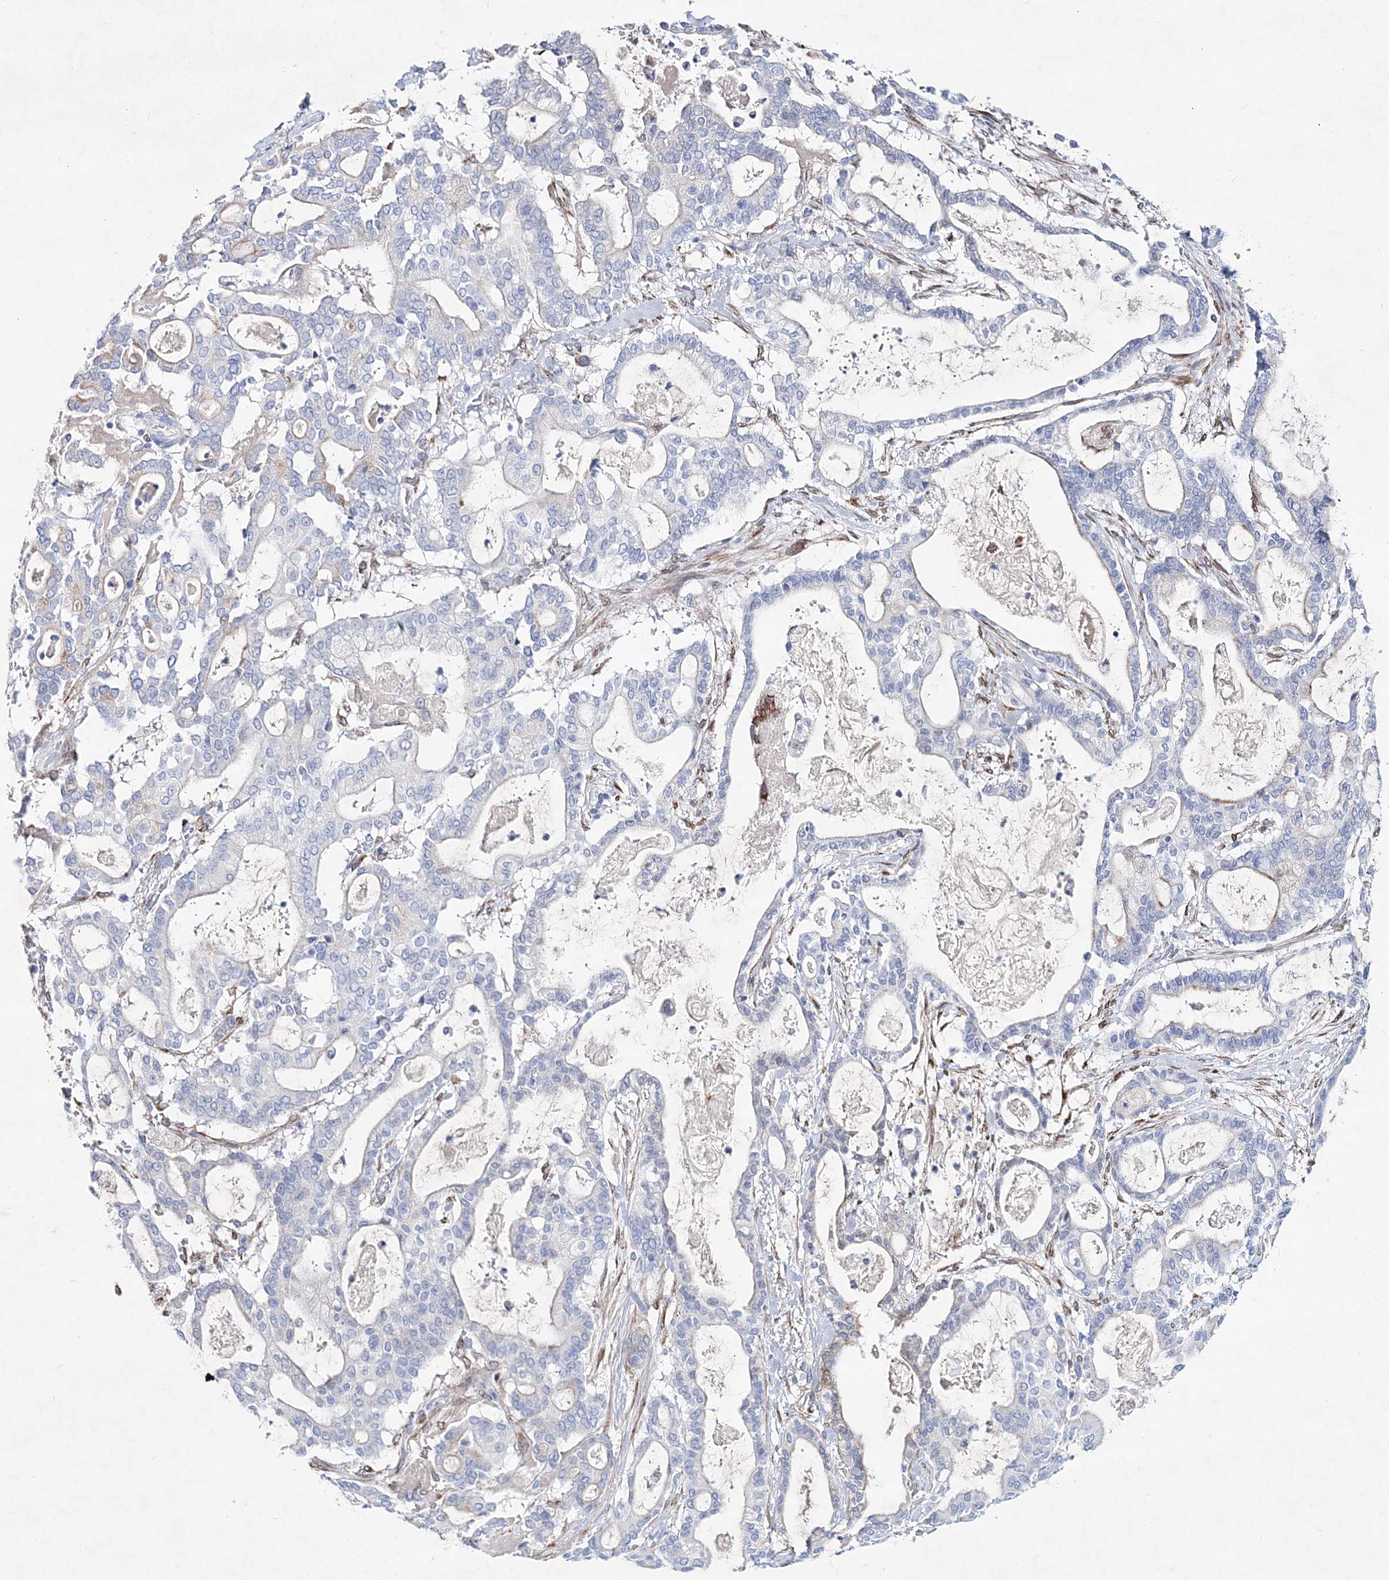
{"staining": {"intensity": "negative", "quantity": "none", "location": "none"}, "tissue": "pancreatic cancer", "cell_type": "Tumor cells", "image_type": "cancer", "snomed": [{"axis": "morphology", "description": "Adenocarcinoma, NOS"}, {"axis": "topography", "description": "Pancreas"}], "caption": "Tumor cells are negative for brown protein staining in pancreatic cancer. (DAB (3,3'-diaminobenzidine) immunohistochemistry (IHC) with hematoxylin counter stain).", "gene": "SPINK7", "patient": {"sex": "male", "age": 63}}